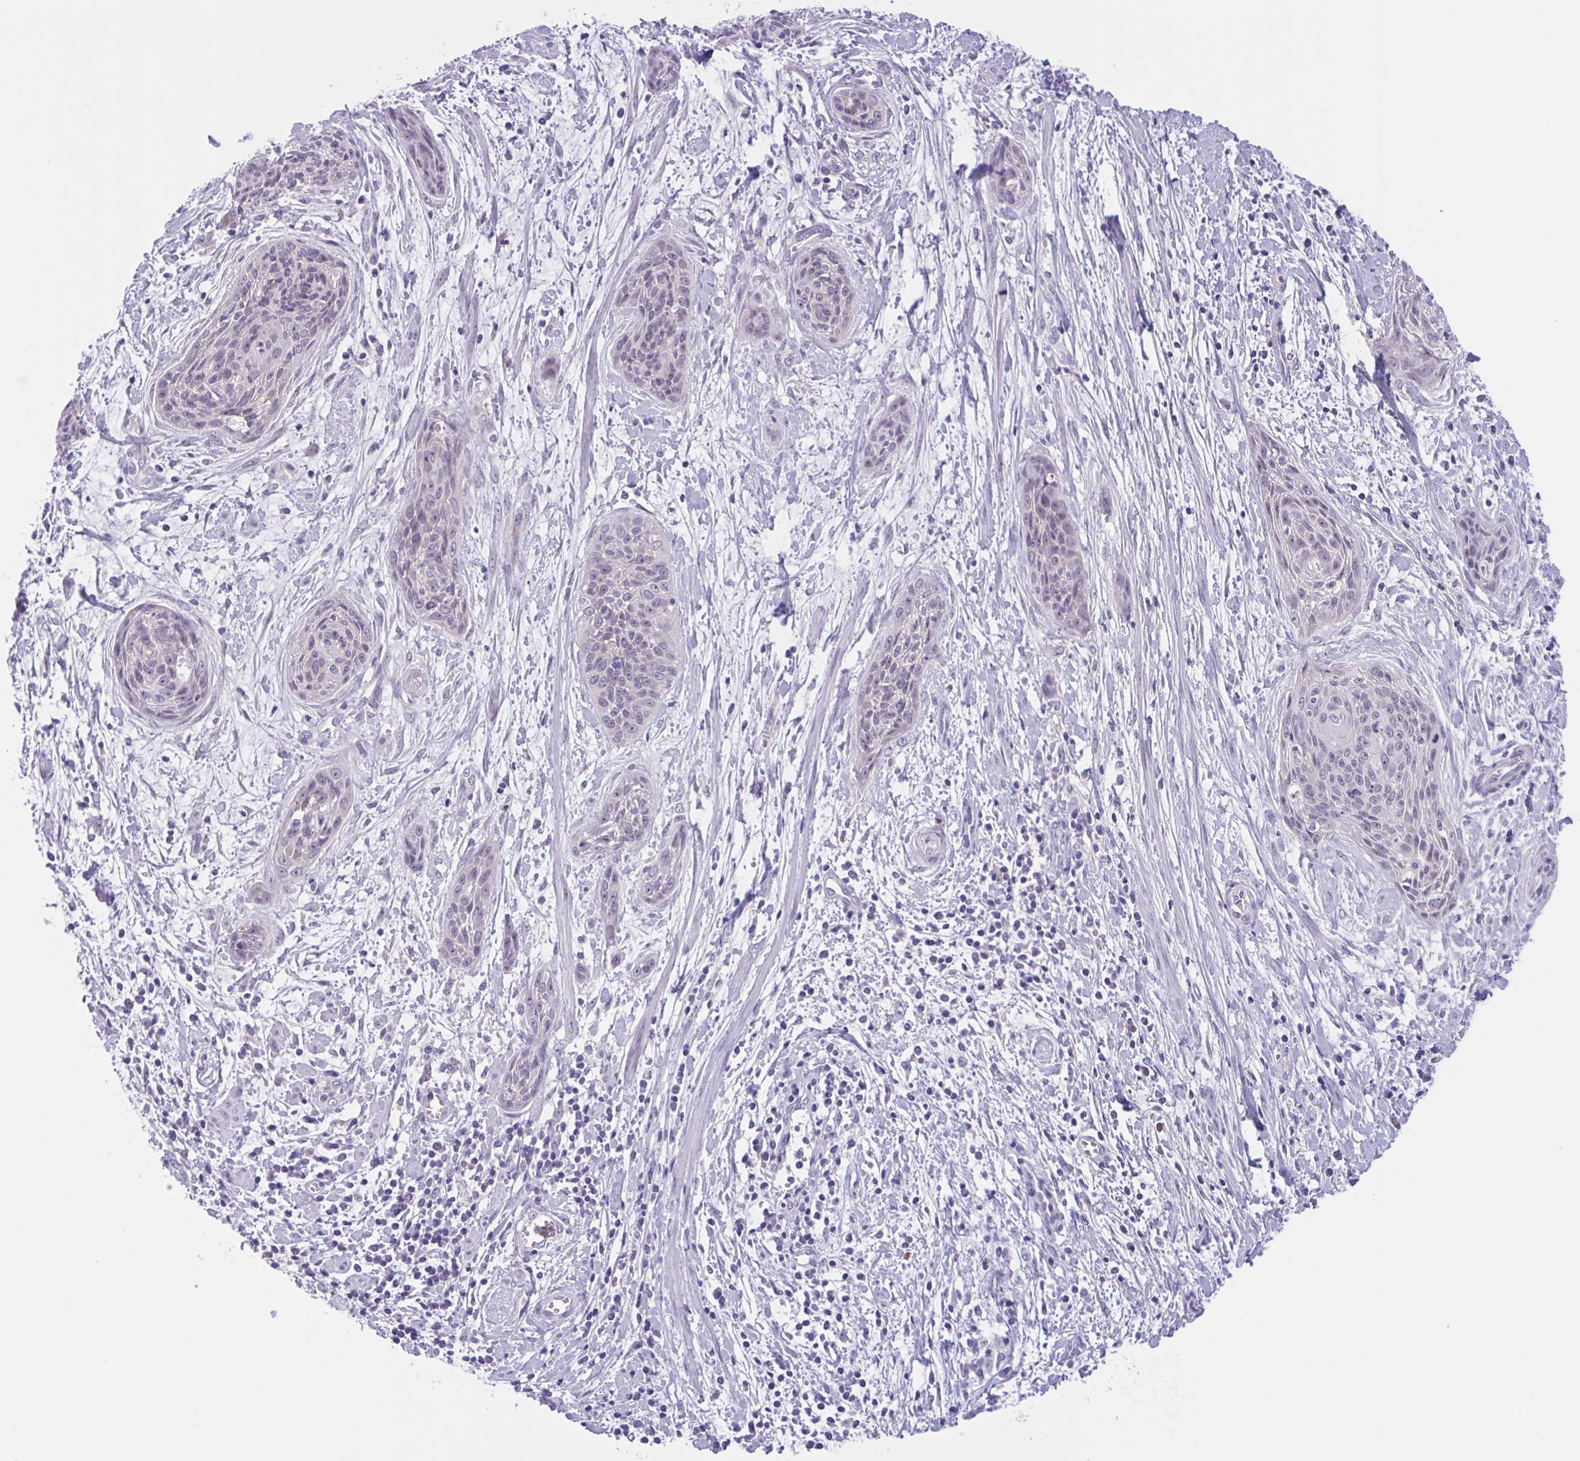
{"staining": {"intensity": "negative", "quantity": "none", "location": "none"}, "tissue": "cervical cancer", "cell_type": "Tumor cells", "image_type": "cancer", "snomed": [{"axis": "morphology", "description": "Squamous cell carcinoma, NOS"}, {"axis": "topography", "description": "Cervix"}], "caption": "DAB immunohistochemical staining of human squamous cell carcinoma (cervical) displays no significant staining in tumor cells. (DAB IHC with hematoxylin counter stain).", "gene": "WNT9B", "patient": {"sex": "female", "age": 55}}